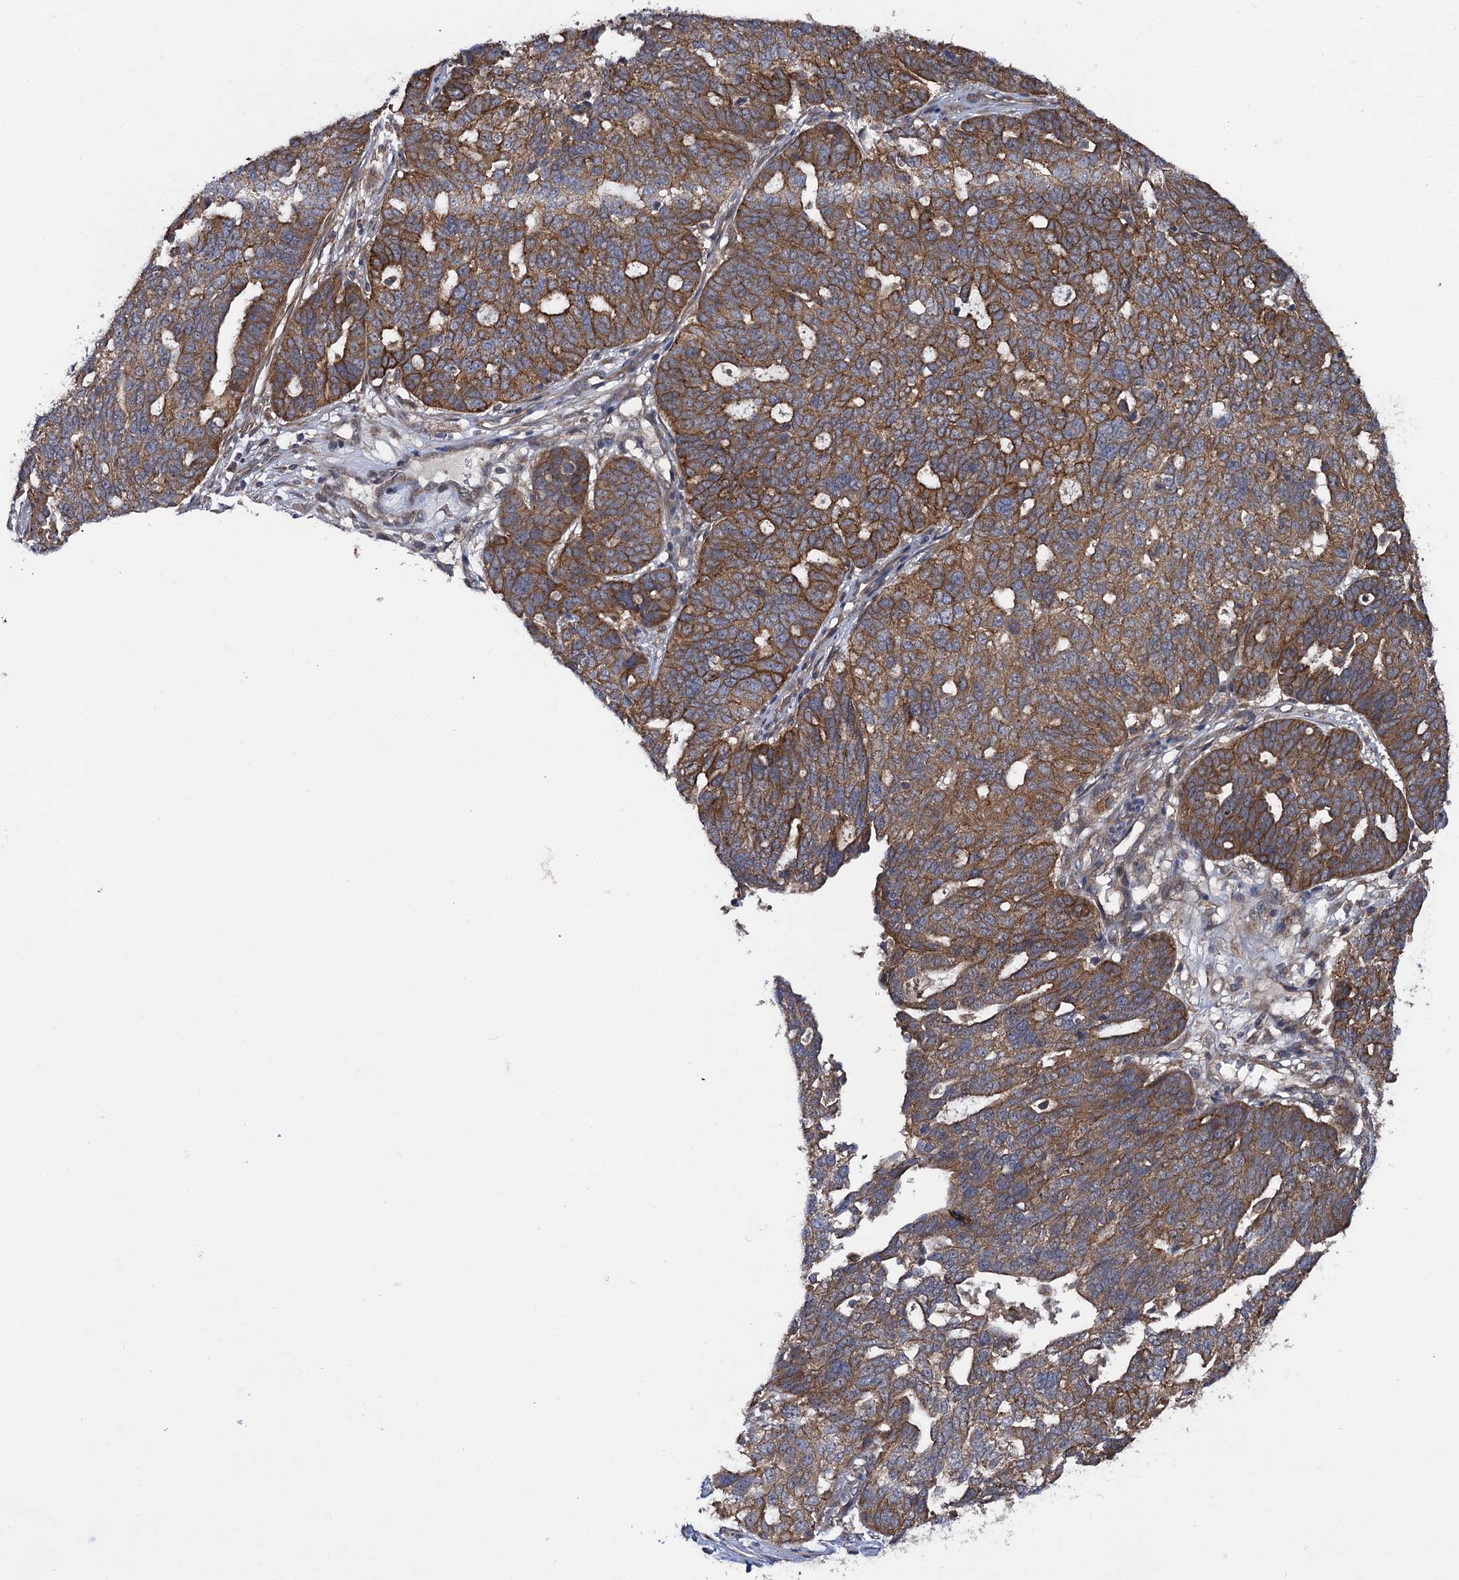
{"staining": {"intensity": "moderate", "quantity": ">75%", "location": "cytoplasmic/membranous"}, "tissue": "ovarian cancer", "cell_type": "Tumor cells", "image_type": "cancer", "snomed": [{"axis": "morphology", "description": "Cystadenocarcinoma, serous, NOS"}, {"axis": "topography", "description": "Ovary"}], "caption": "IHC staining of ovarian cancer (serous cystadenocarcinoma), which demonstrates medium levels of moderate cytoplasmic/membranous expression in about >75% of tumor cells indicating moderate cytoplasmic/membranous protein staining. The staining was performed using DAB (brown) for protein detection and nuclei were counterstained in hematoxylin (blue).", "gene": "HAUS1", "patient": {"sex": "female", "age": 59}}